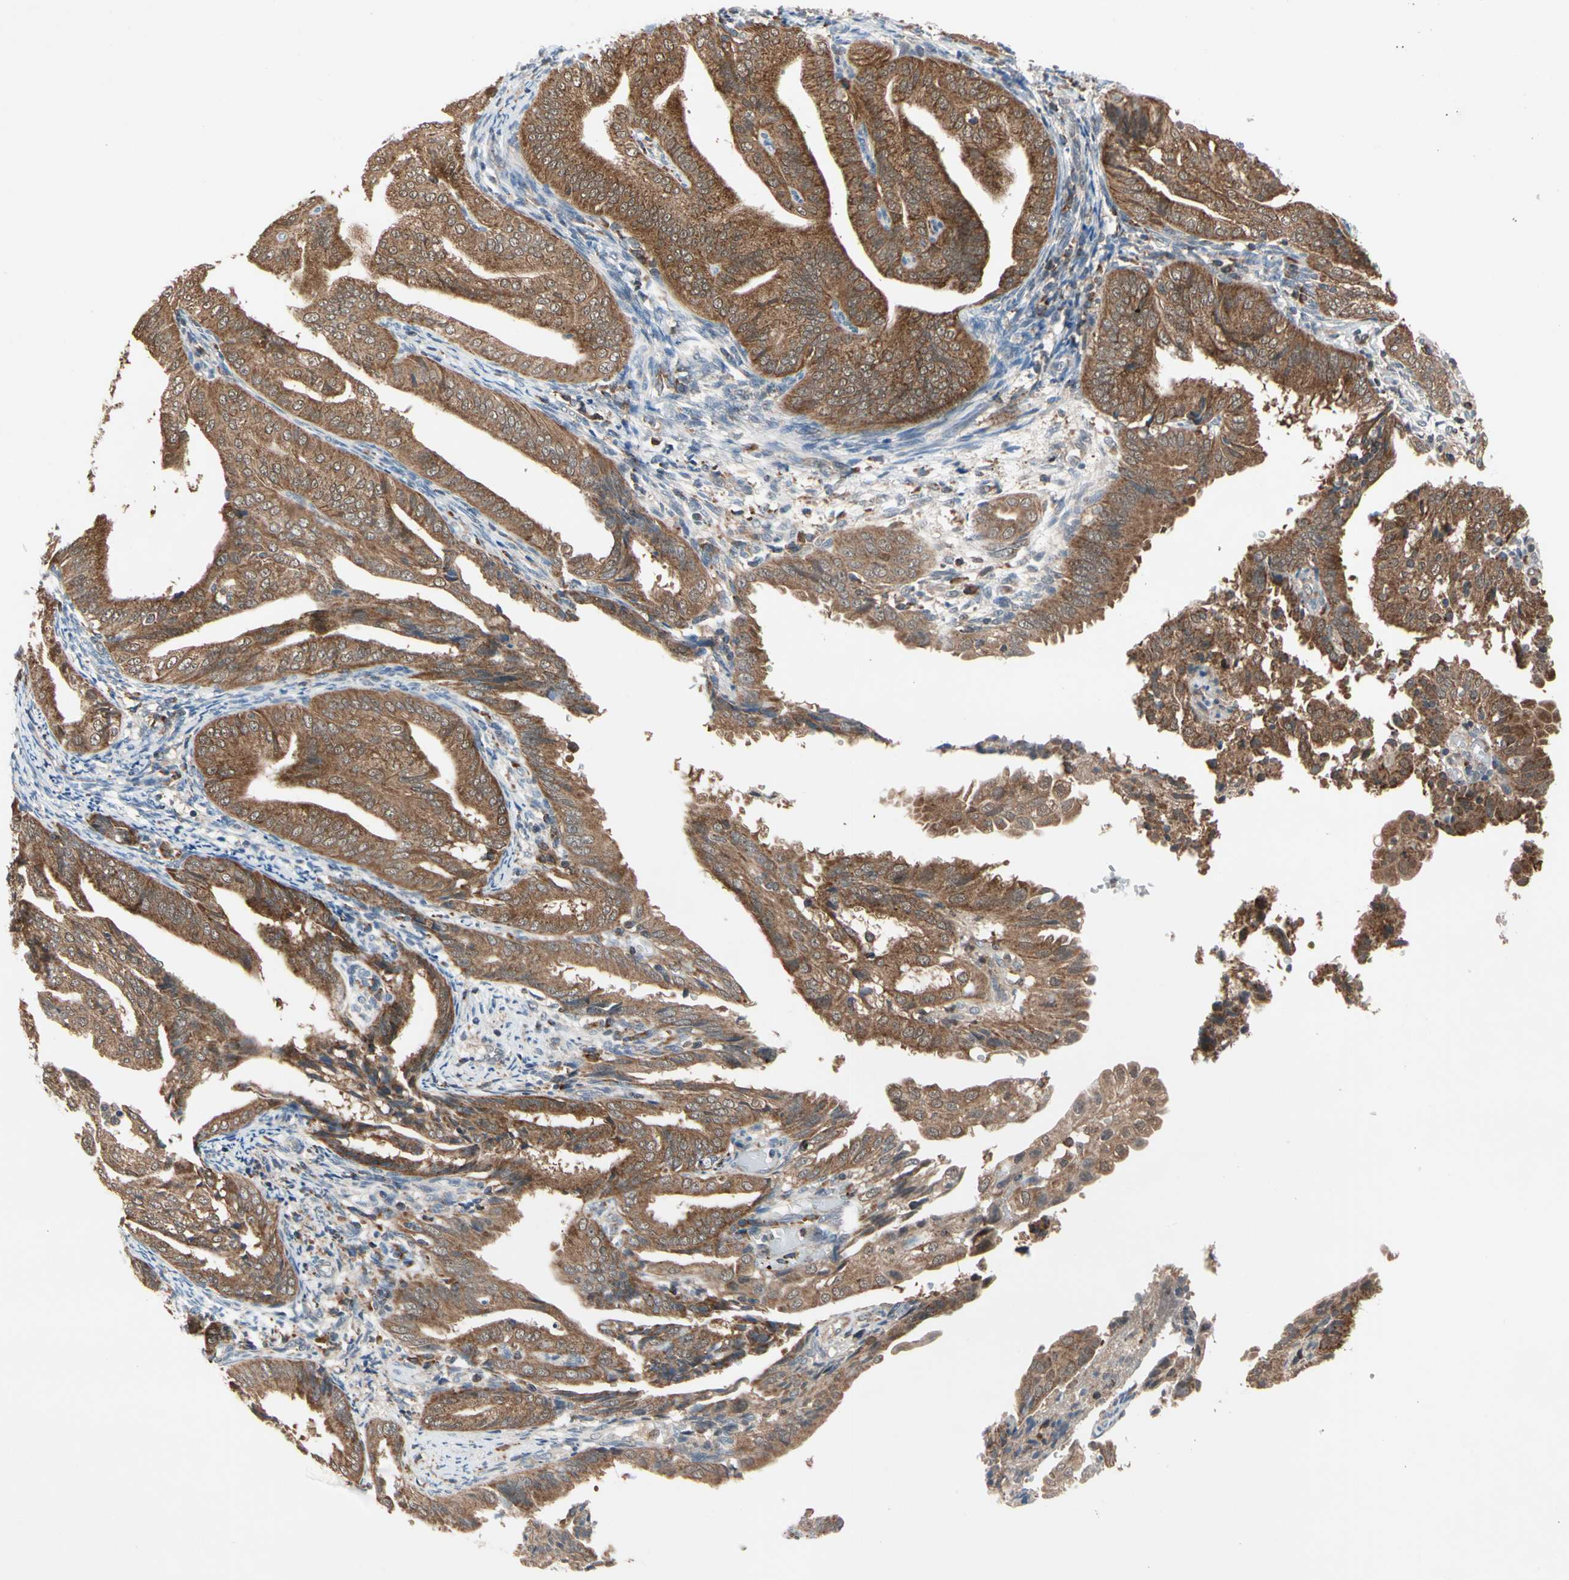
{"staining": {"intensity": "moderate", "quantity": ">75%", "location": "cytoplasmic/membranous"}, "tissue": "endometrial cancer", "cell_type": "Tumor cells", "image_type": "cancer", "snomed": [{"axis": "morphology", "description": "Adenocarcinoma, NOS"}, {"axis": "topography", "description": "Endometrium"}], "caption": "High-power microscopy captured an IHC histopathology image of endometrial cancer, revealing moderate cytoplasmic/membranous staining in approximately >75% of tumor cells.", "gene": "MTHFS", "patient": {"sex": "female", "age": 58}}